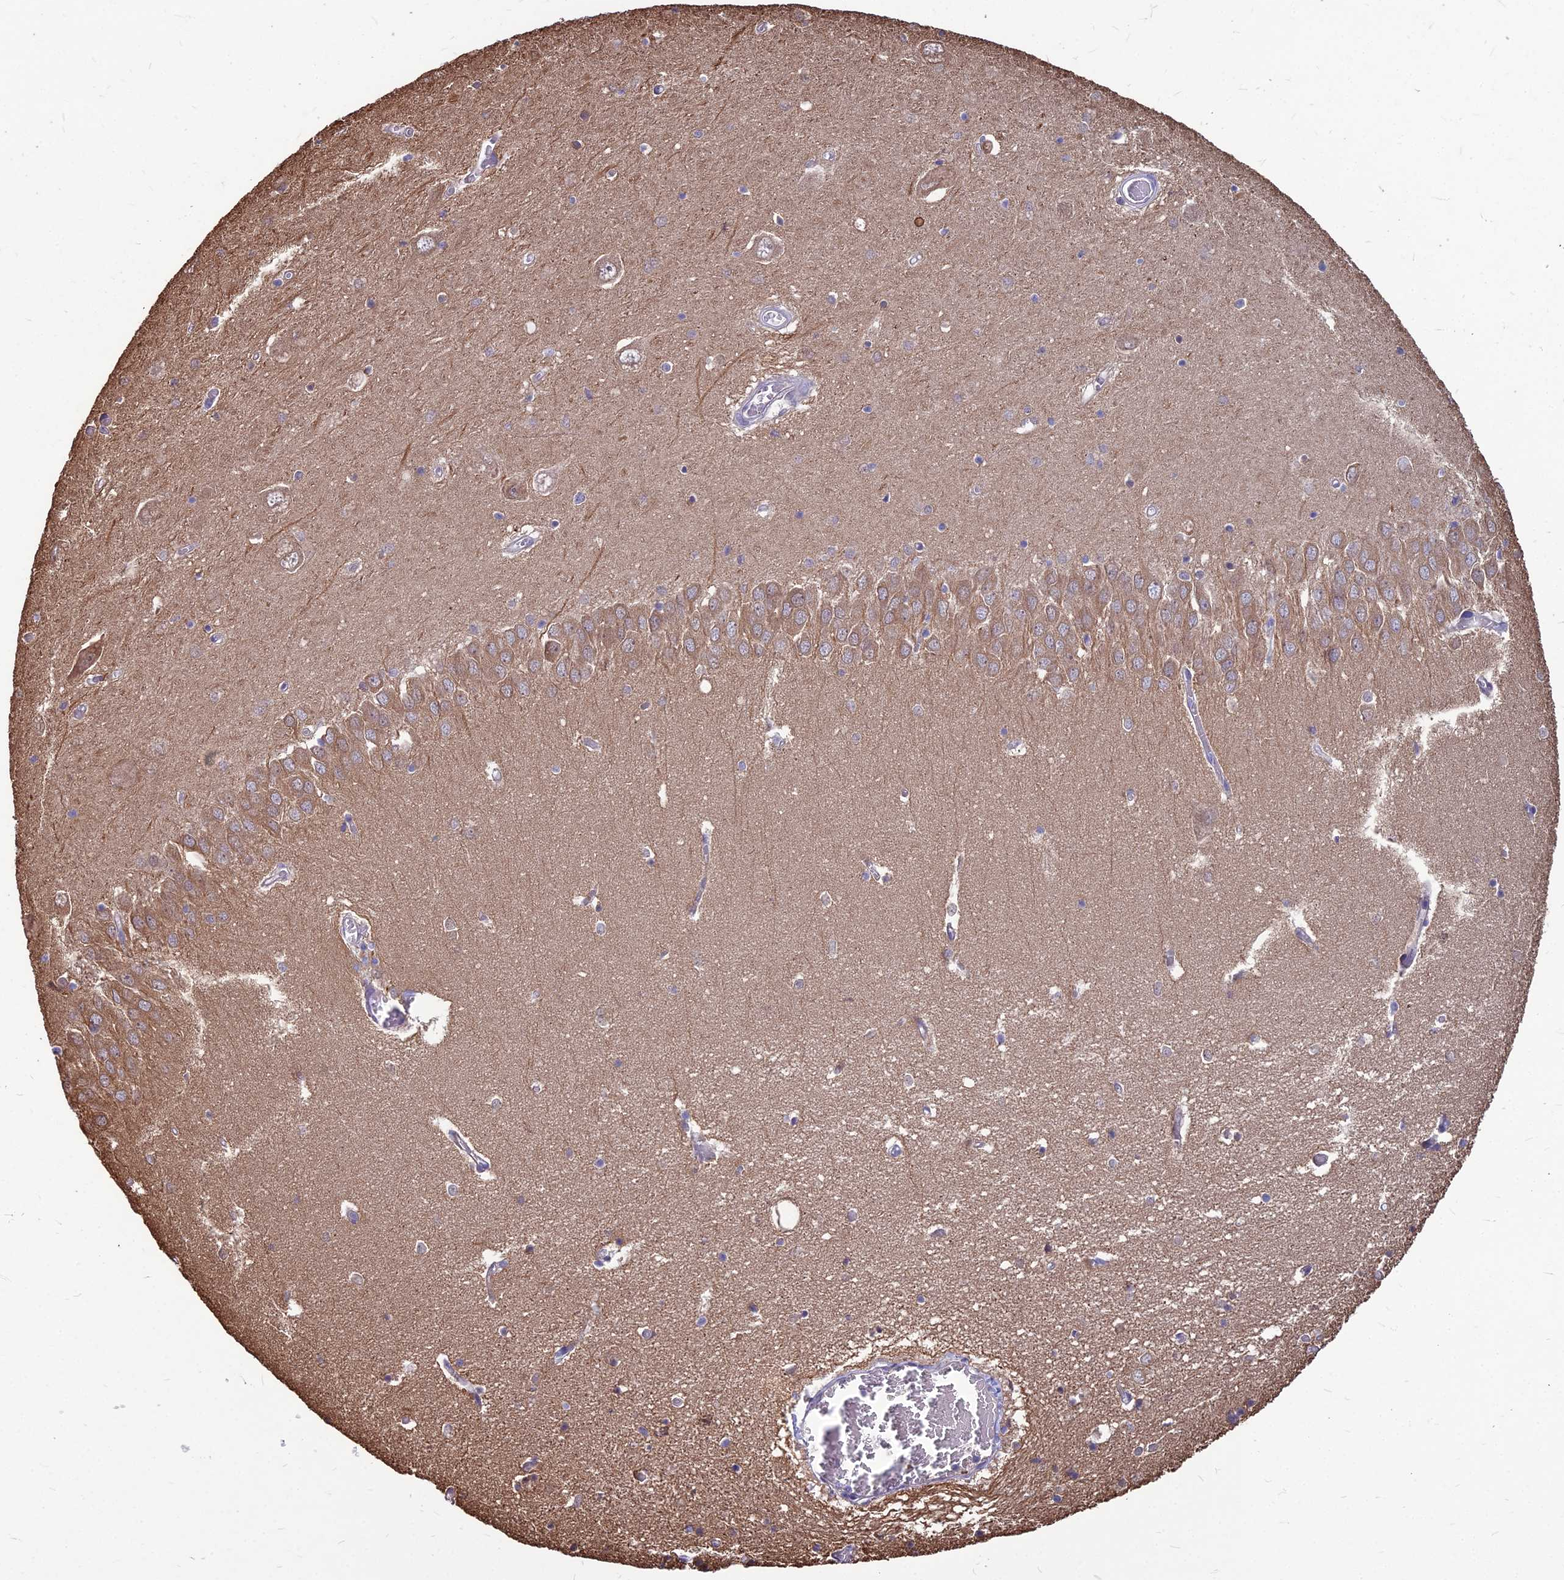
{"staining": {"intensity": "moderate", "quantity": "<25%", "location": "cytoplasmic/membranous"}, "tissue": "hippocampus", "cell_type": "Glial cells", "image_type": "normal", "snomed": [{"axis": "morphology", "description": "Normal tissue, NOS"}, {"axis": "topography", "description": "Hippocampus"}], "caption": "Protein expression analysis of benign hippocampus displays moderate cytoplasmic/membranous staining in about <25% of glial cells. Nuclei are stained in blue.", "gene": "LSM6", "patient": {"sex": "male", "age": 70}}